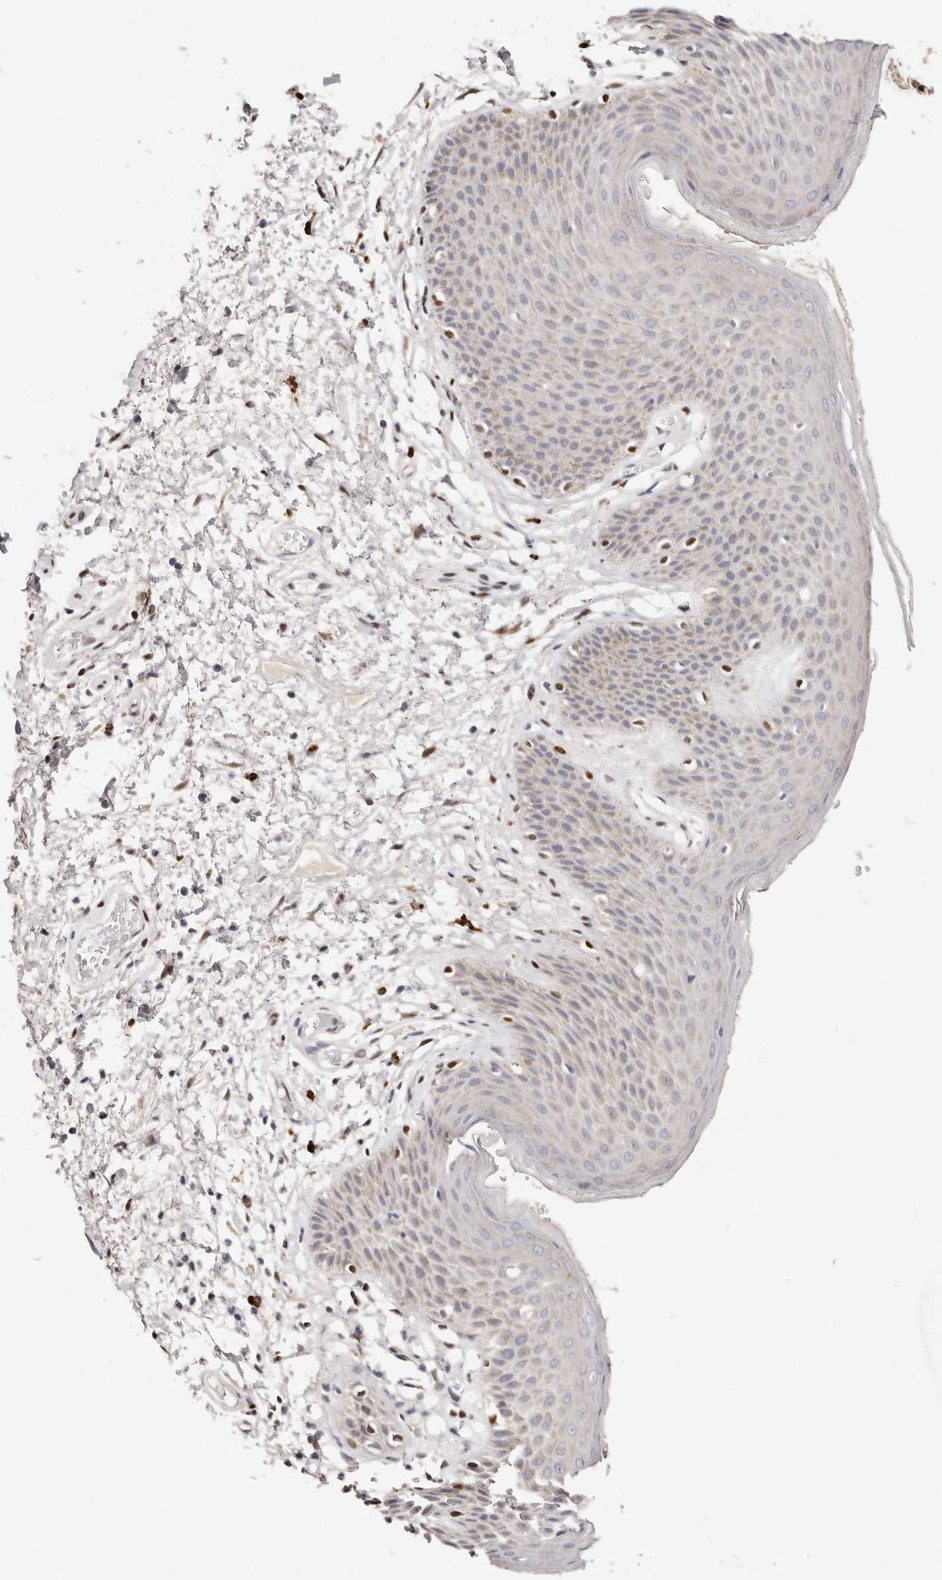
{"staining": {"intensity": "weak", "quantity": "<25%", "location": "nuclear"}, "tissue": "skin", "cell_type": "Epidermal cells", "image_type": "normal", "snomed": [{"axis": "morphology", "description": "Normal tissue, NOS"}, {"axis": "topography", "description": "Anal"}], "caption": "An immunohistochemistry histopathology image of normal skin is shown. There is no staining in epidermal cells of skin. (DAB (3,3'-diaminobenzidine) immunohistochemistry, high magnification).", "gene": "IQGAP3", "patient": {"sex": "male", "age": 74}}